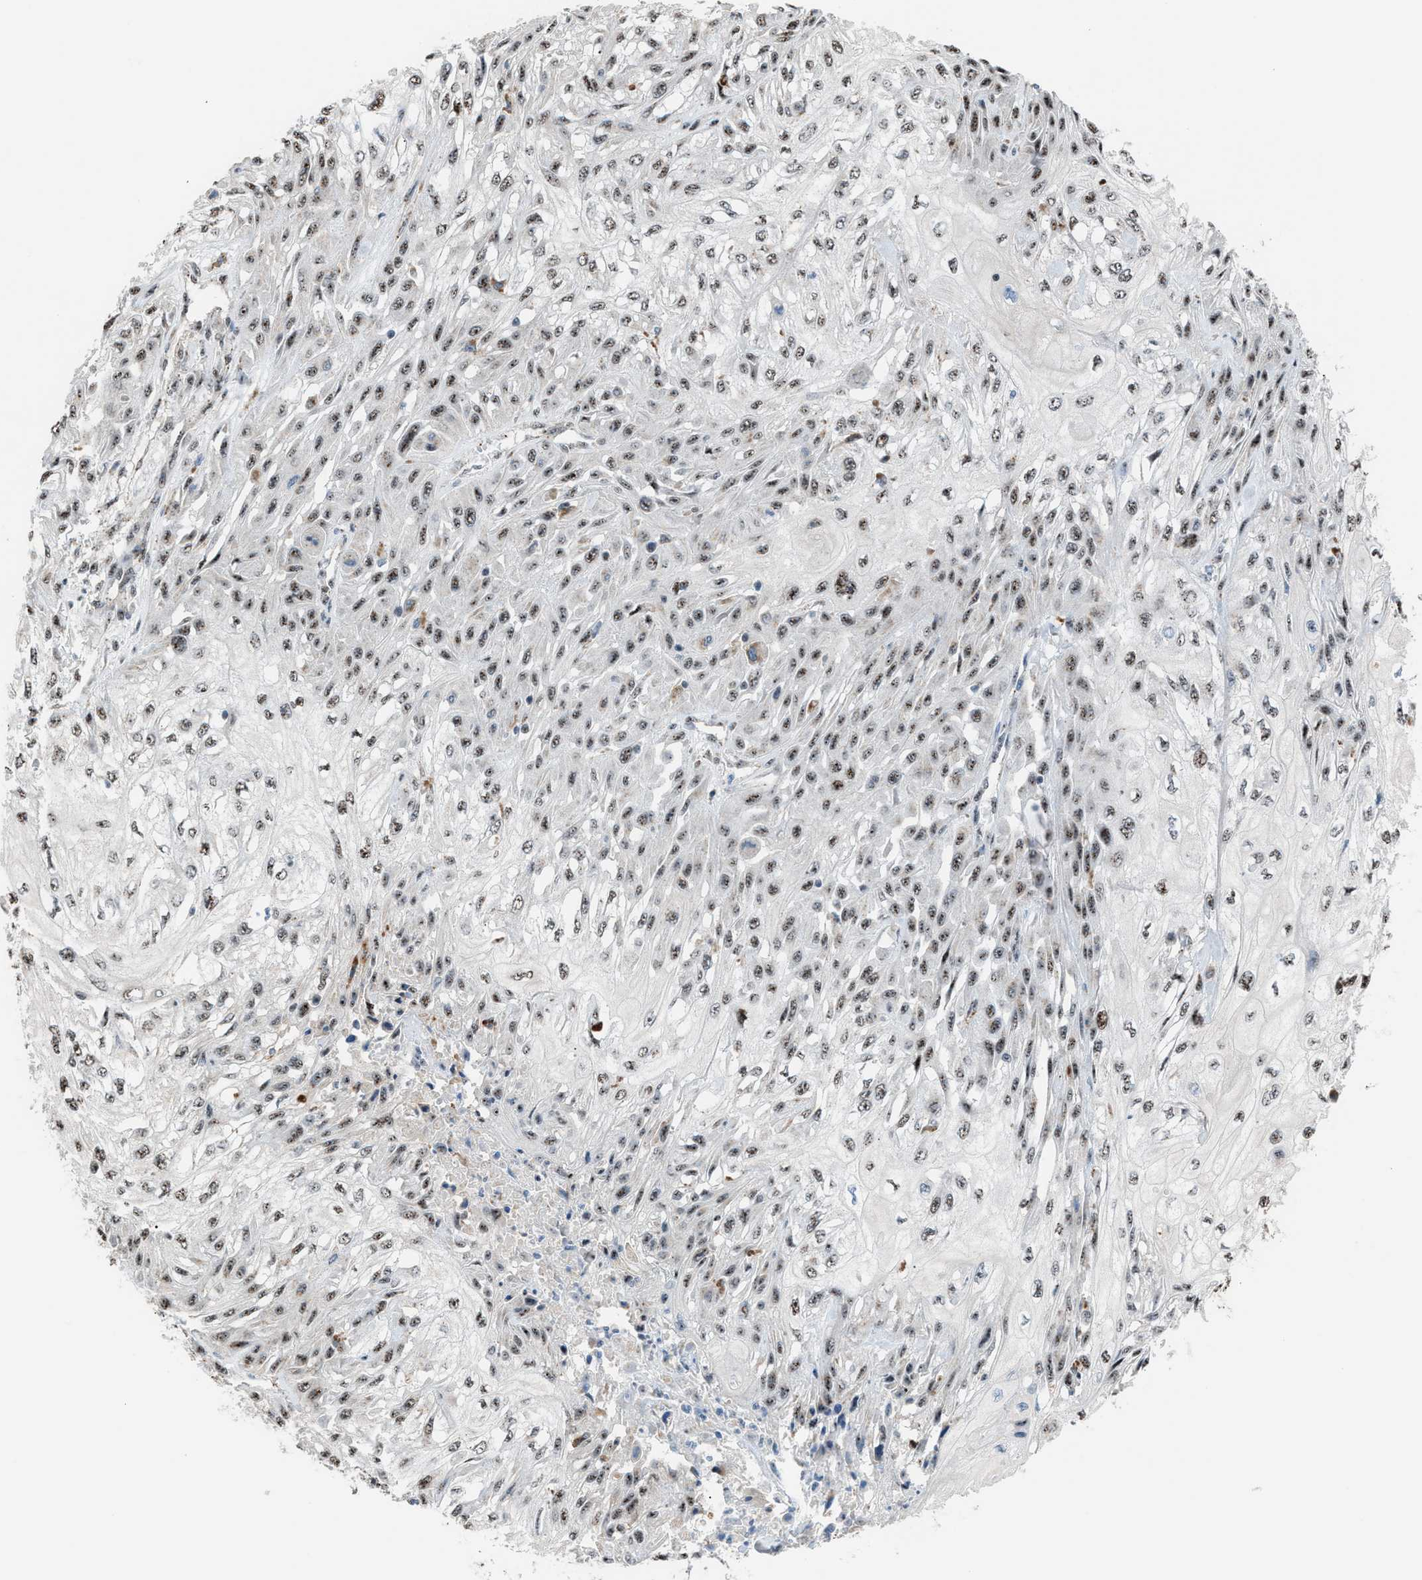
{"staining": {"intensity": "moderate", "quantity": ">75%", "location": "nuclear"}, "tissue": "skin cancer", "cell_type": "Tumor cells", "image_type": "cancer", "snomed": [{"axis": "morphology", "description": "Squamous cell carcinoma, NOS"}, {"axis": "morphology", "description": "Squamous cell carcinoma, metastatic, NOS"}, {"axis": "topography", "description": "Skin"}, {"axis": "topography", "description": "Lymph node"}], "caption": "Approximately >75% of tumor cells in skin cancer show moderate nuclear protein expression as visualized by brown immunohistochemical staining.", "gene": "CENPP", "patient": {"sex": "male", "age": 75}}